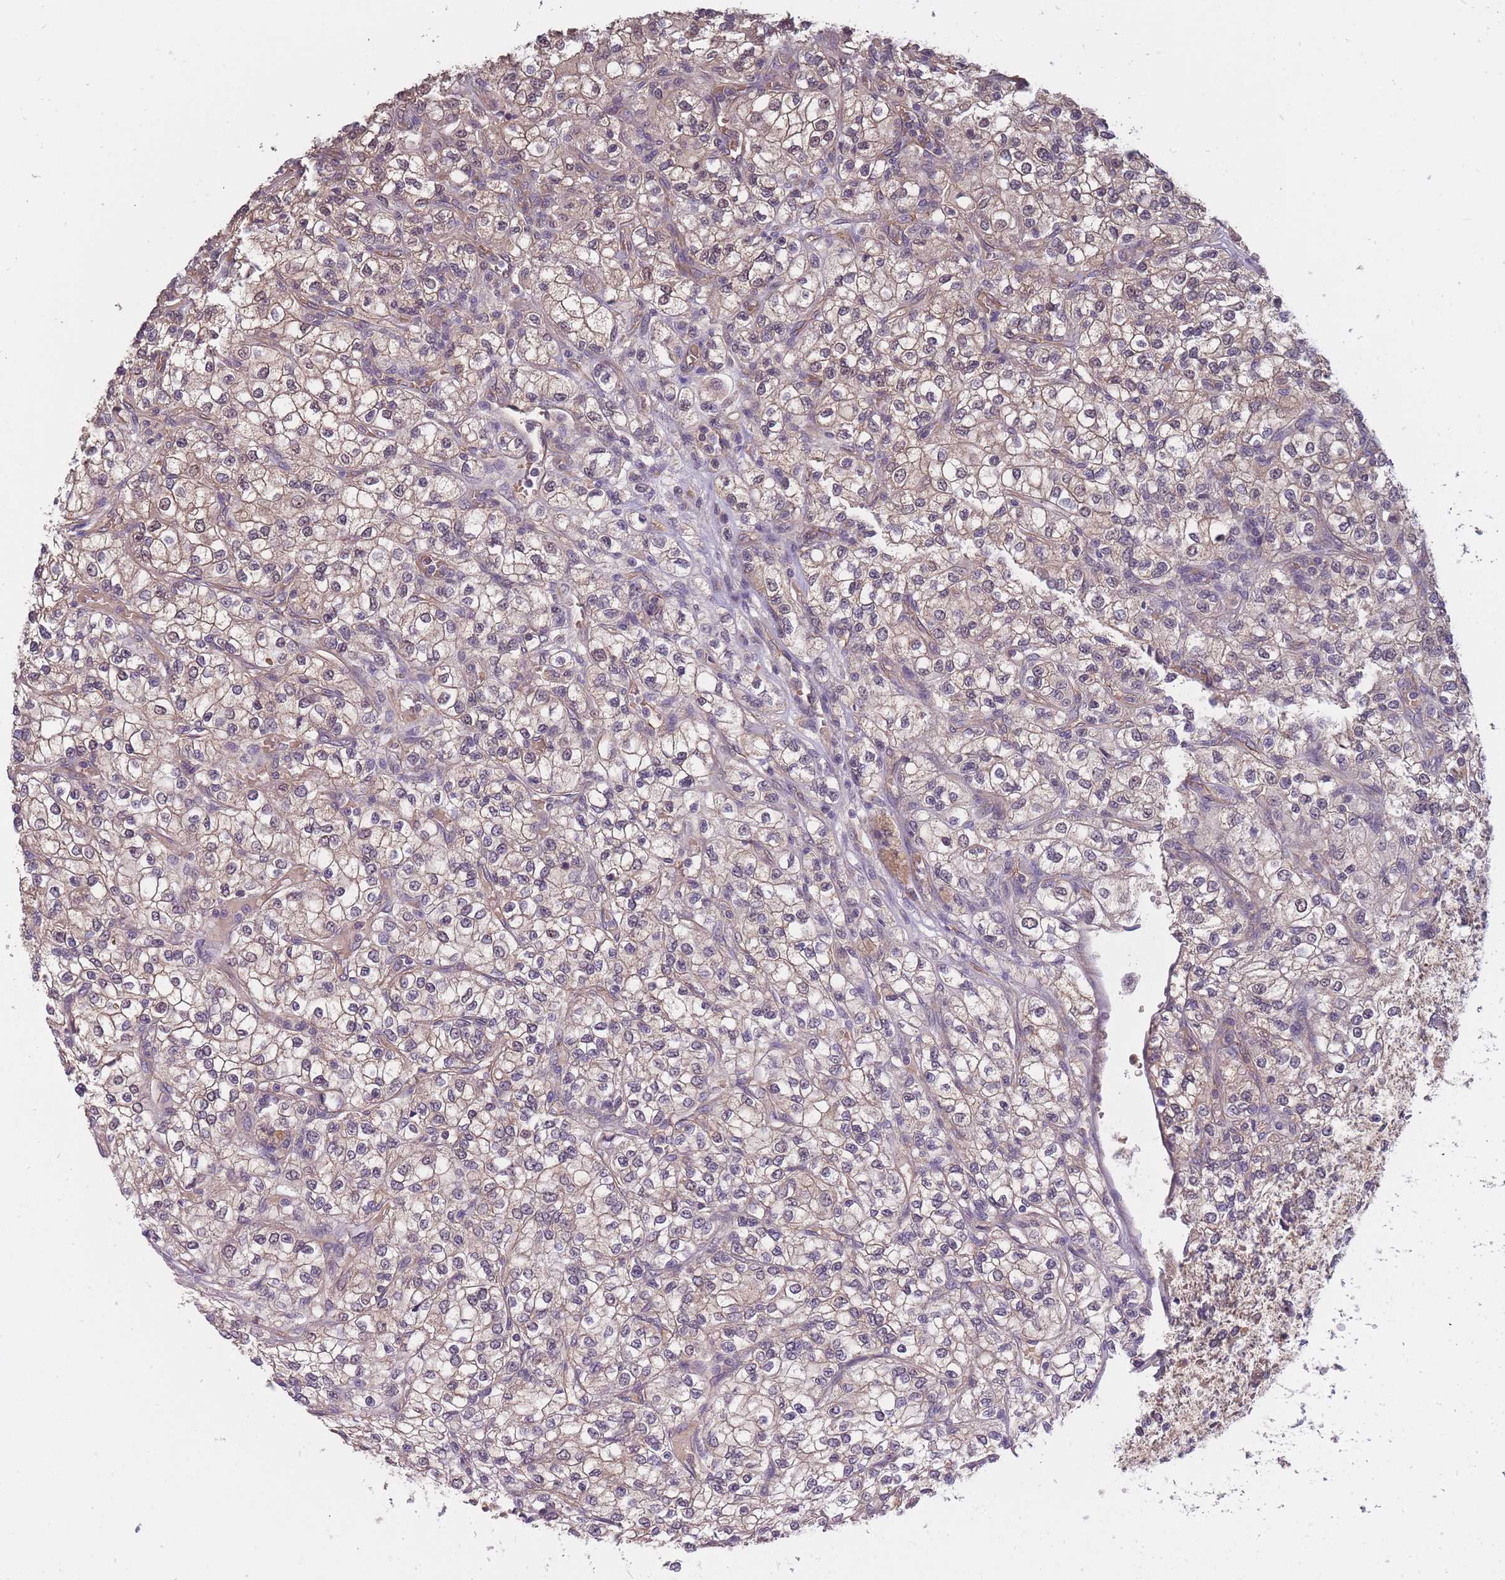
{"staining": {"intensity": "weak", "quantity": ">75%", "location": "cytoplasmic/membranous"}, "tissue": "renal cancer", "cell_type": "Tumor cells", "image_type": "cancer", "snomed": [{"axis": "morphology", "description": "Adenocarcinoma, NOS"}, {"axis": "topography", "description": "Kidney"}], "caption": "Protein staining displays weak cytoplasmic/membranous expression in about >75% of tumor cells in renal adenocarcinoma.", "gene": "KIAA1755", "patient": {"sex": "male", "age": 80}}